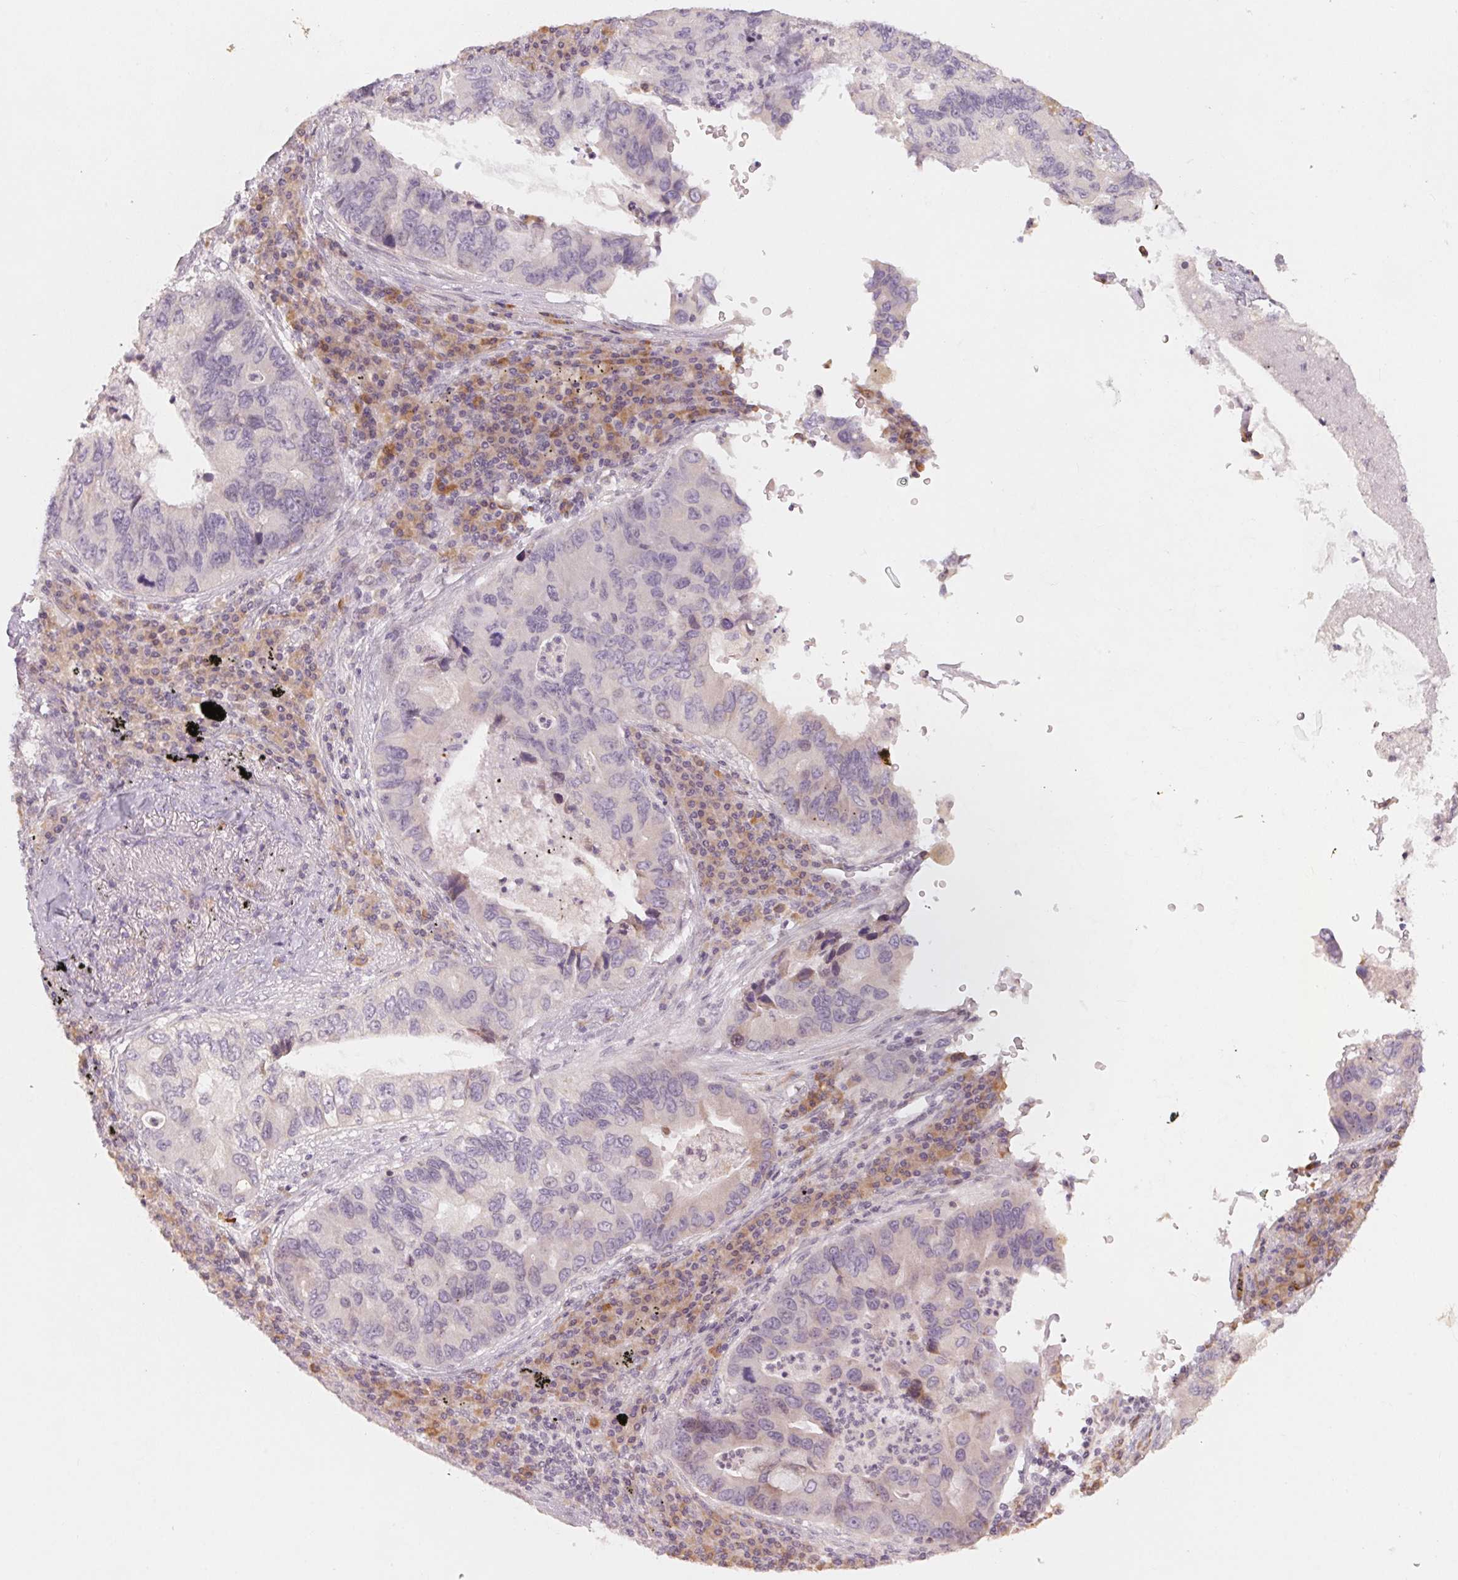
{"staining": {"intensity": "negative", "quantity": "none", "location": "none"}, "tissue": "lung cancer", "cell_type": "Tumor cells", "image_type": "cancer", "snomed": [{"axis": "morphology", "description": "Adenocarcinoma, NOS"}, {"axis": "morphology", "description": "Adenocarcinoma, metastatic, NOS"}, {"axis": "topography", "description": "Lymph node"}, {"axis": "topography", "description": "Lung"}], "caption": "Lung cancer was stained to show a protein in brown. There is no significant staining in tumor cells. (DAB IHC, high magnification).", "gene": "DENND2C", "patient": {"sex": "female", "age": 54}}